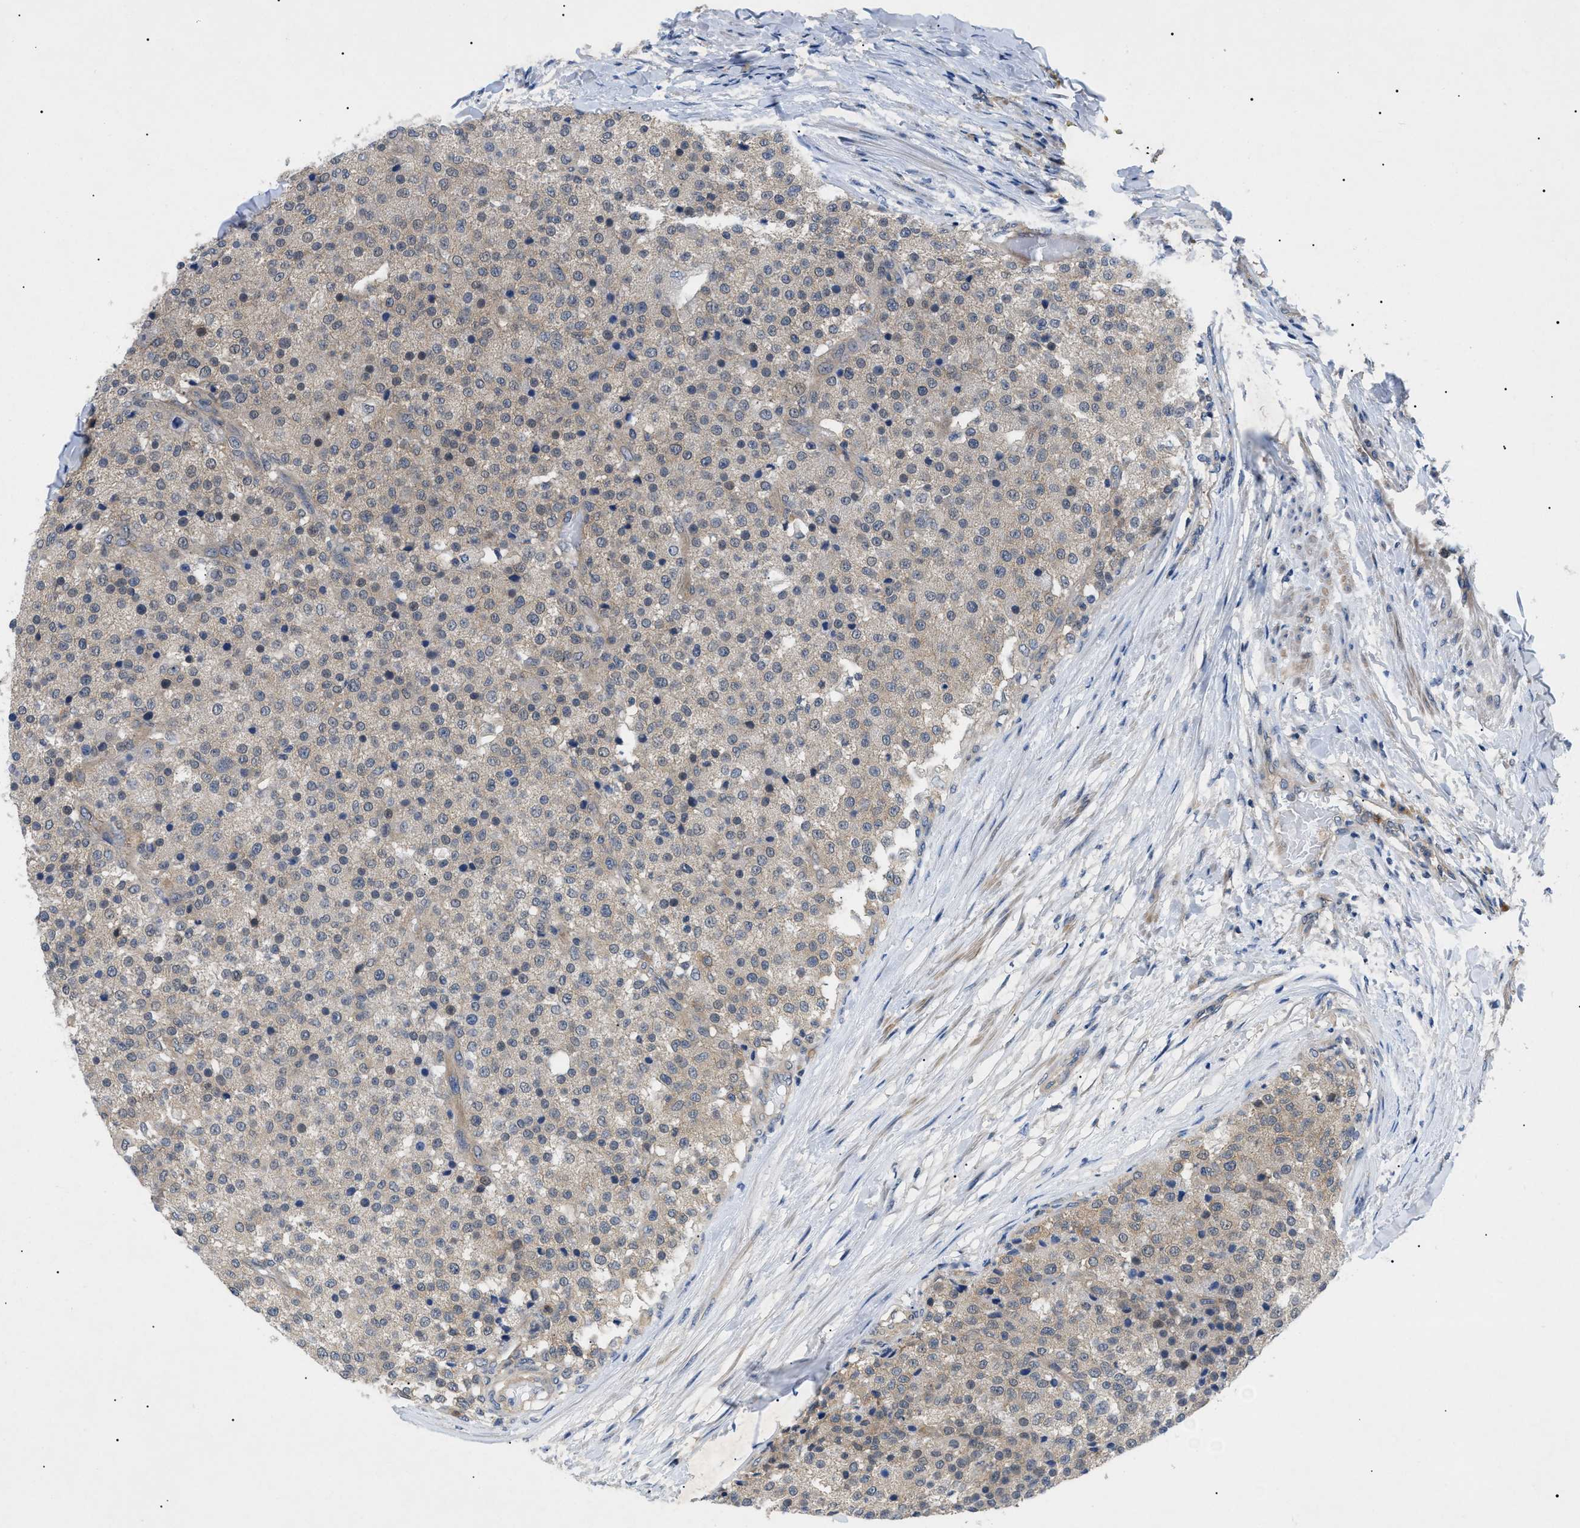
{"staining": {"intensity": "weak", "quantity": ">75%", "location": "cytoplasmic/membranous"}, "tissue": "testis cancer", "cell_type": "Tumor cells", "image_type": "cancer", "snomed": [{"axis": "morphology", "description": "Seminoma, NOS"}, {"axis": "topography", "description": "Testis"}], "caption": "Immunohistochemical staining of human testis cancer (seminoma) reveals low levels of weak cytoplasmic/membranous protein staining in about >75% of tumor cells.", "gene": "RIPK1", "patient": {"sex": "male", "age": 59}}